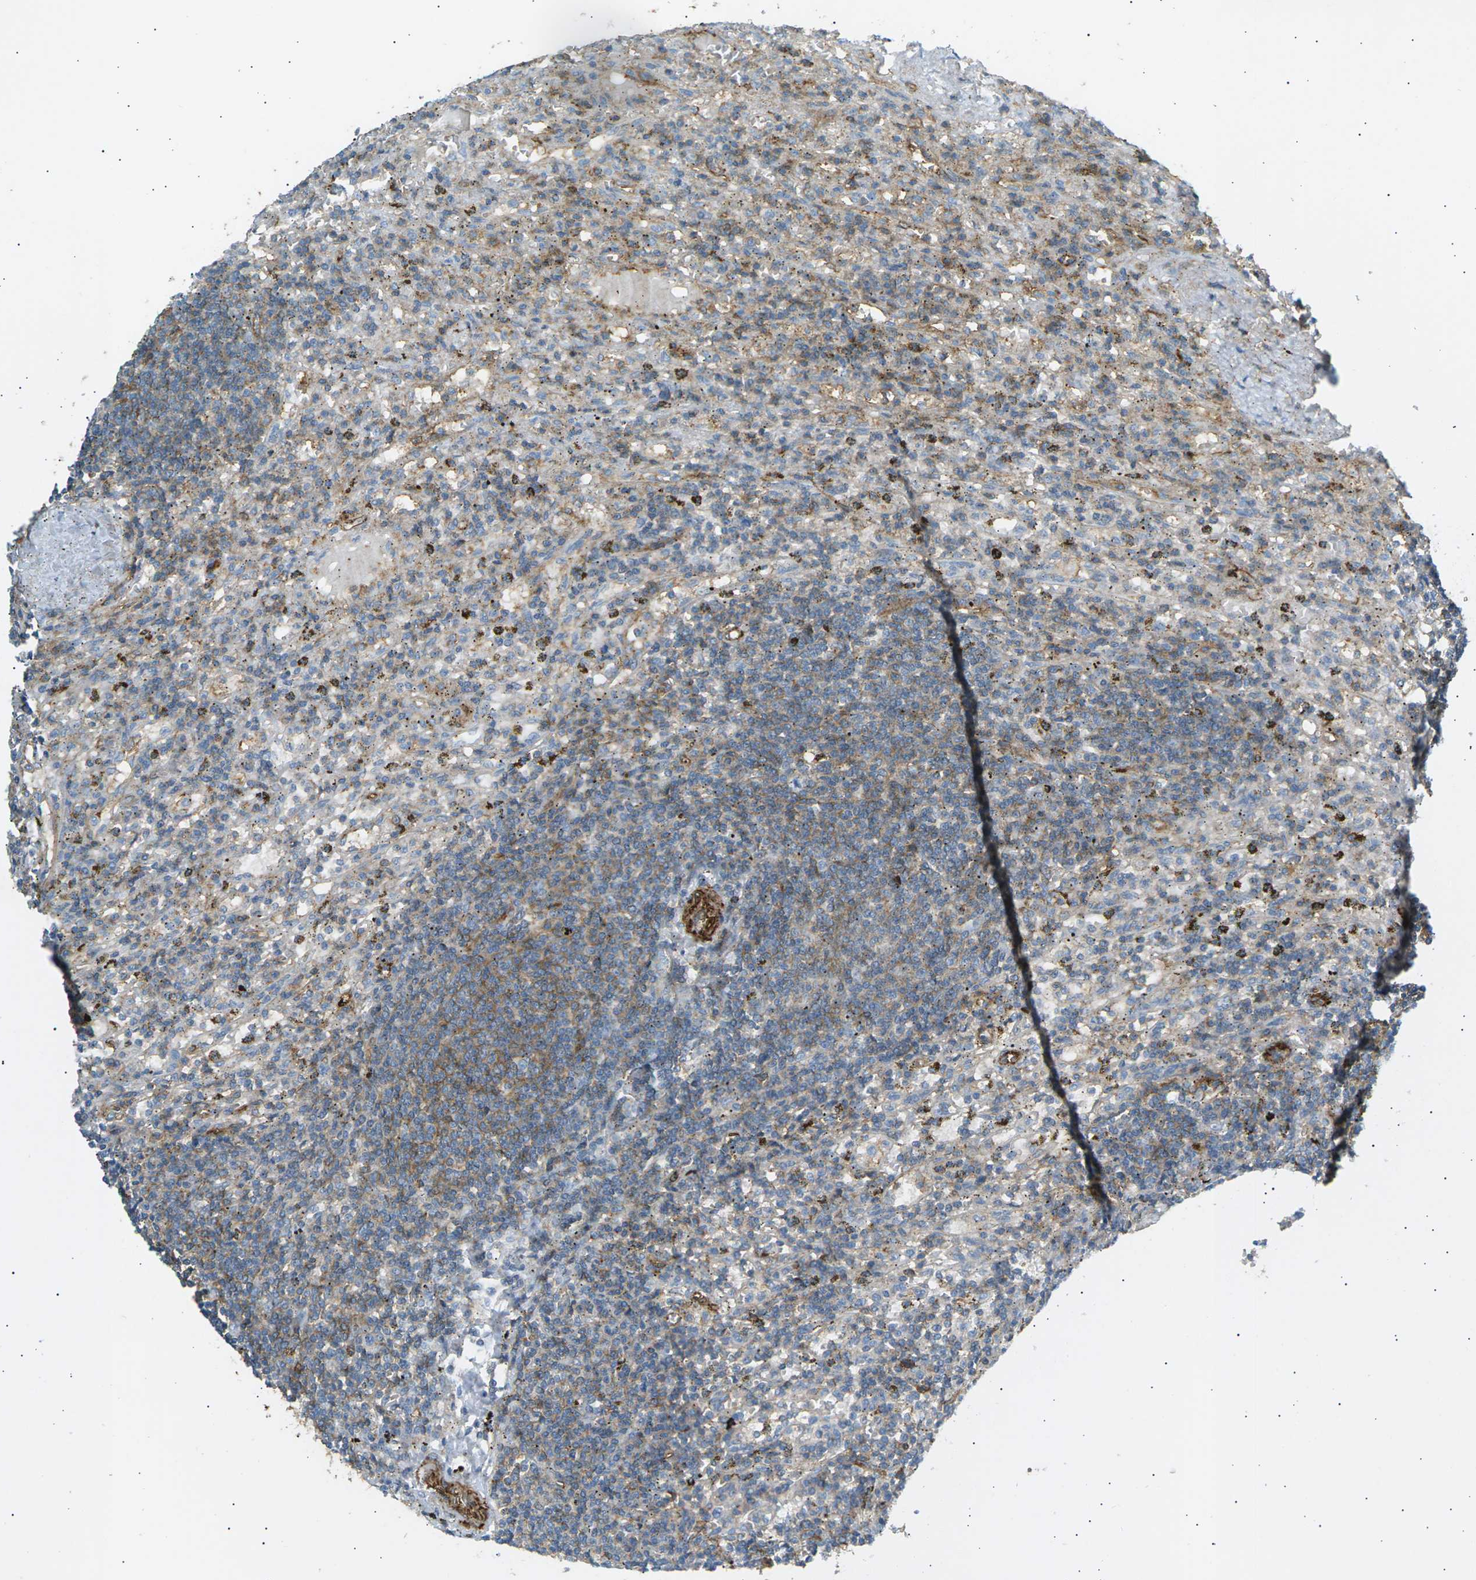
{"staining": {"intensity": "weak", "quantity": "25%-75%", "location": "cytoplasmic/membranous"}, "tissue": "lymphoma", "cell_type": "Tumor cells", "image_type": "cancer", "snomed": [{"axis": "morphology", "description": "Malignant lymphoma, non-Hodgkin's type, Low grade"}, {"axis": "topography", "description": "Spleen"}], "caption": "Lymphoma stained for a protein (brown) displays weak cytoplasmic/membranous positive staining in approximately 25%-75% of tumor cells.", "gene": "ATP2B4", "patient": {"sex": "male", "age": 76}}